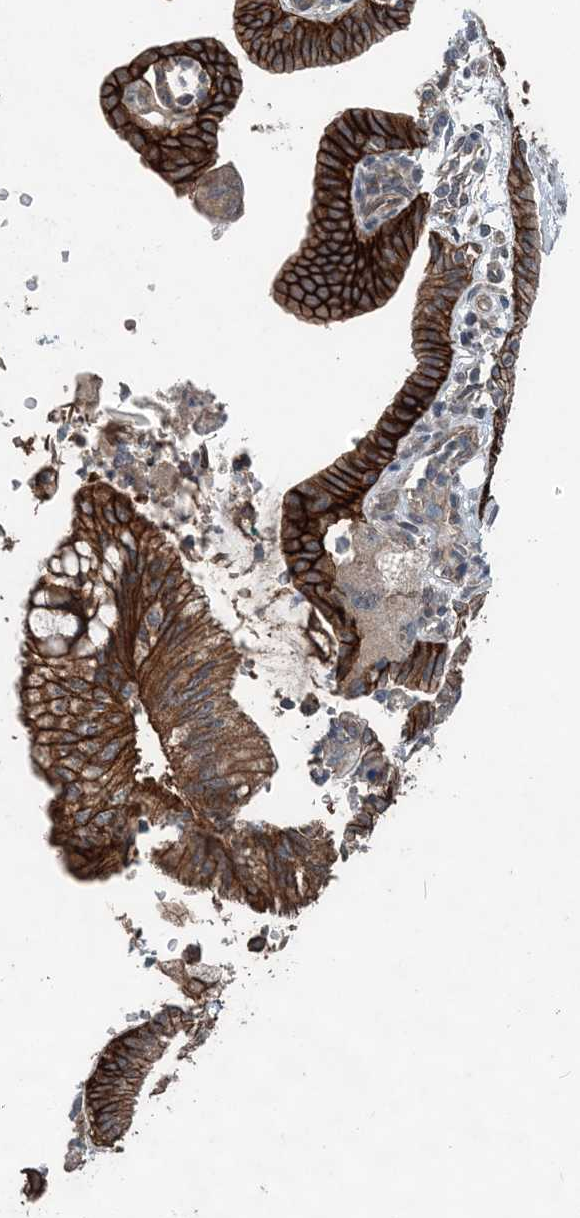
{"staining": {"intensity": "strong", "quantity": ">75%", "location": "cytoplasmic/membranous"}, "tissue": "pancreatic cancer", "cell_type": "Tumor cells", "image_type": "cancer", "snomed": [{"axis": "morphology", "description": "Adenocarcinoma, NOS"}, {"axis": "topography", "description": "Pancreas"}], "caption": "Immunohistochemical staining of pancreatic adenocarcinoma displays strong cytoplasmic/membranous protein positivity in about >75% of tumor cells.", "gene": "SMPD3", "patient": {"sex": "female", "age": 73}}